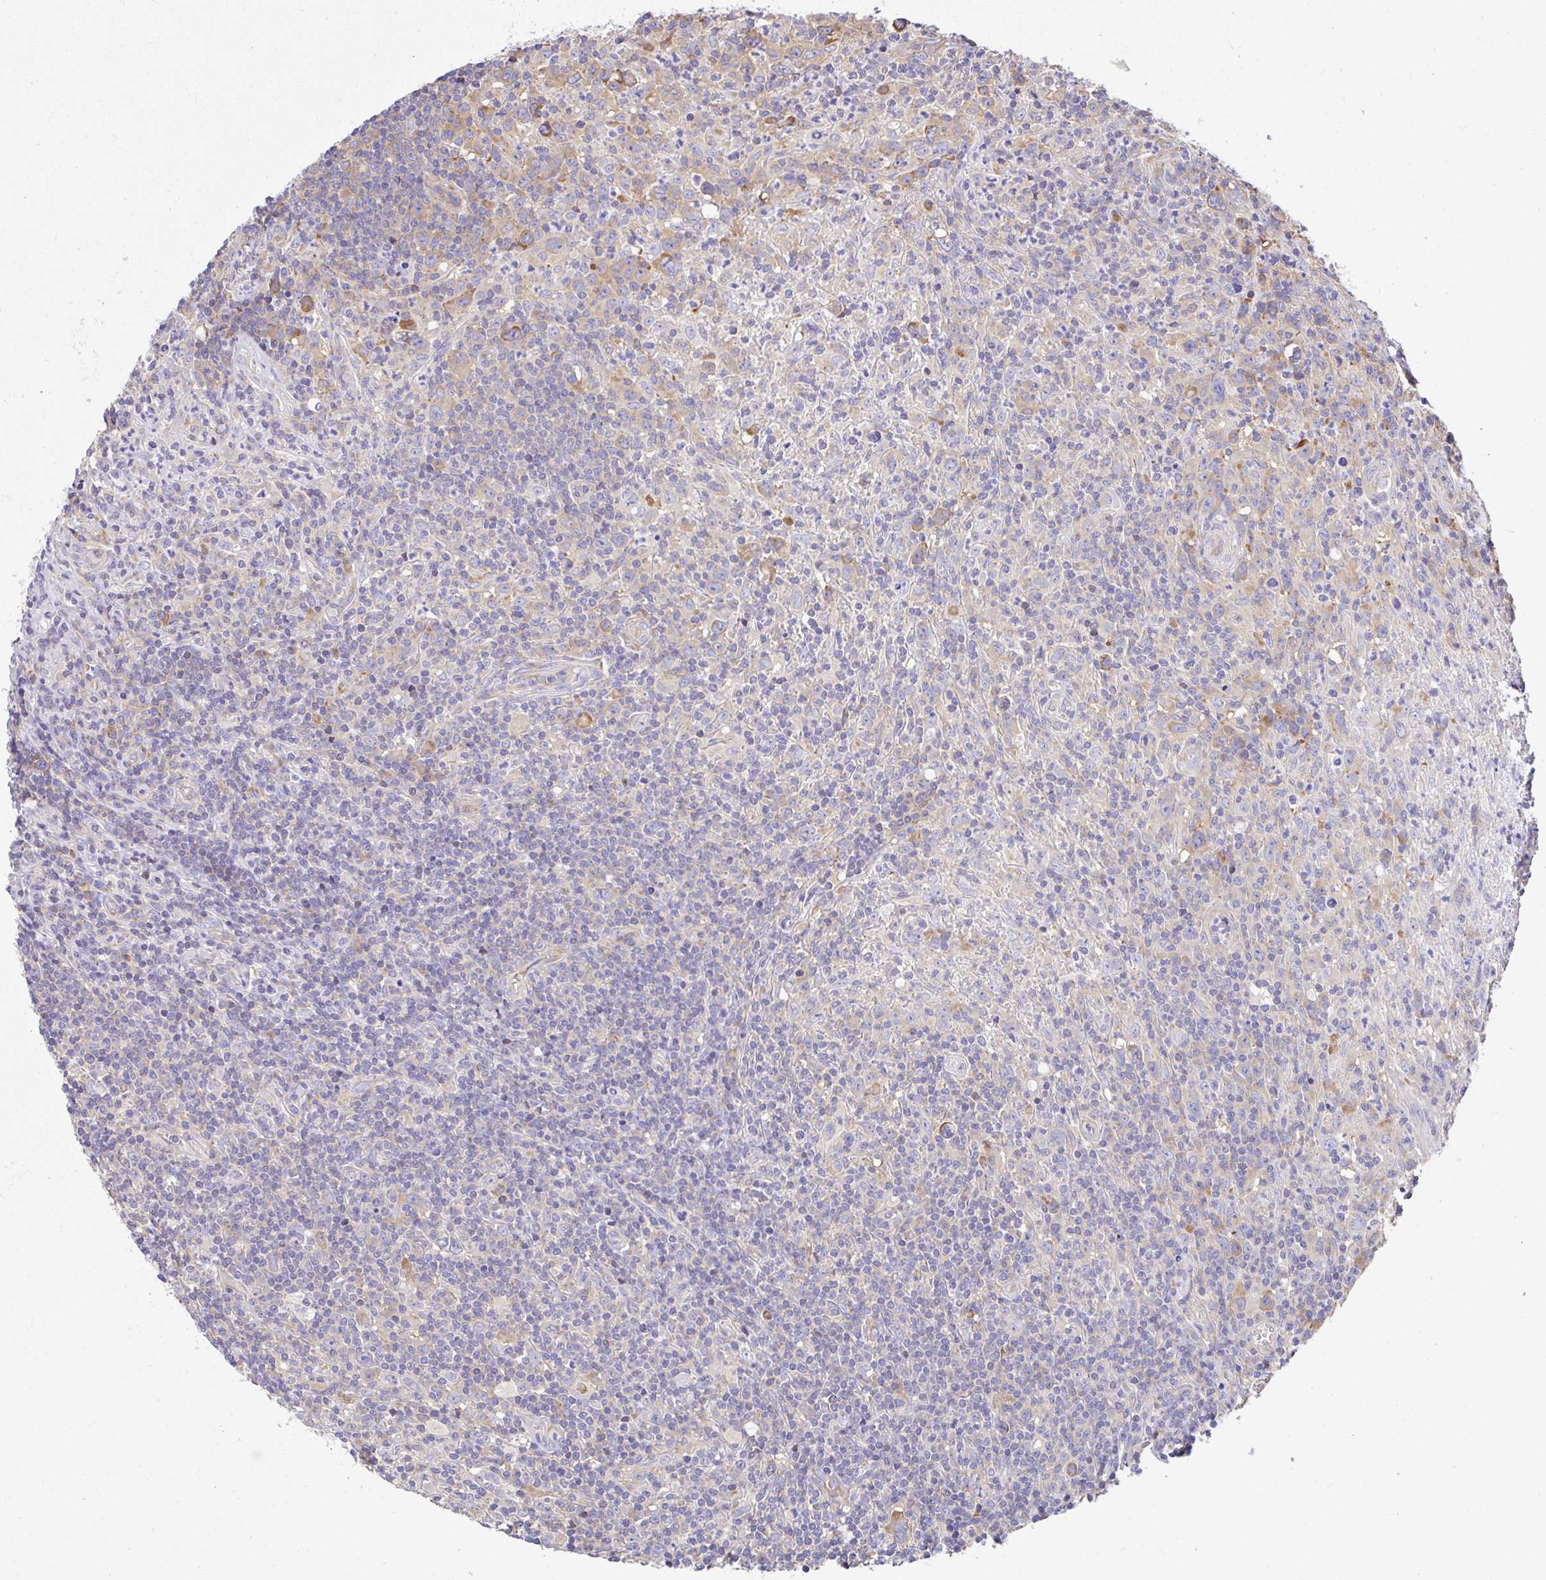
{"staining": {"intensity": "moderate", "quantity": "25%-75%", "location": "cytoplasmic/membranous"}, "tissue": "lymphoma", "cell_type": "Tumor cells", "image_type": "cancer", "snomed": [{"axis": "morphology", "description": "Hodgkin's disease, NOS"}, {"axis": "topography", "description": "Lymph node"}], "caption": "This image demonstrates Hodgkin's disease stained with immunohistochemistry (IHC) to label a protein in brown. The cytoplasmic/membranous of tumor cells show moderate positivity for the protein. Nuclei are counter-stained blue.", "gene": "GFPT2", "patient": {"sex": "female", "age": 18}}